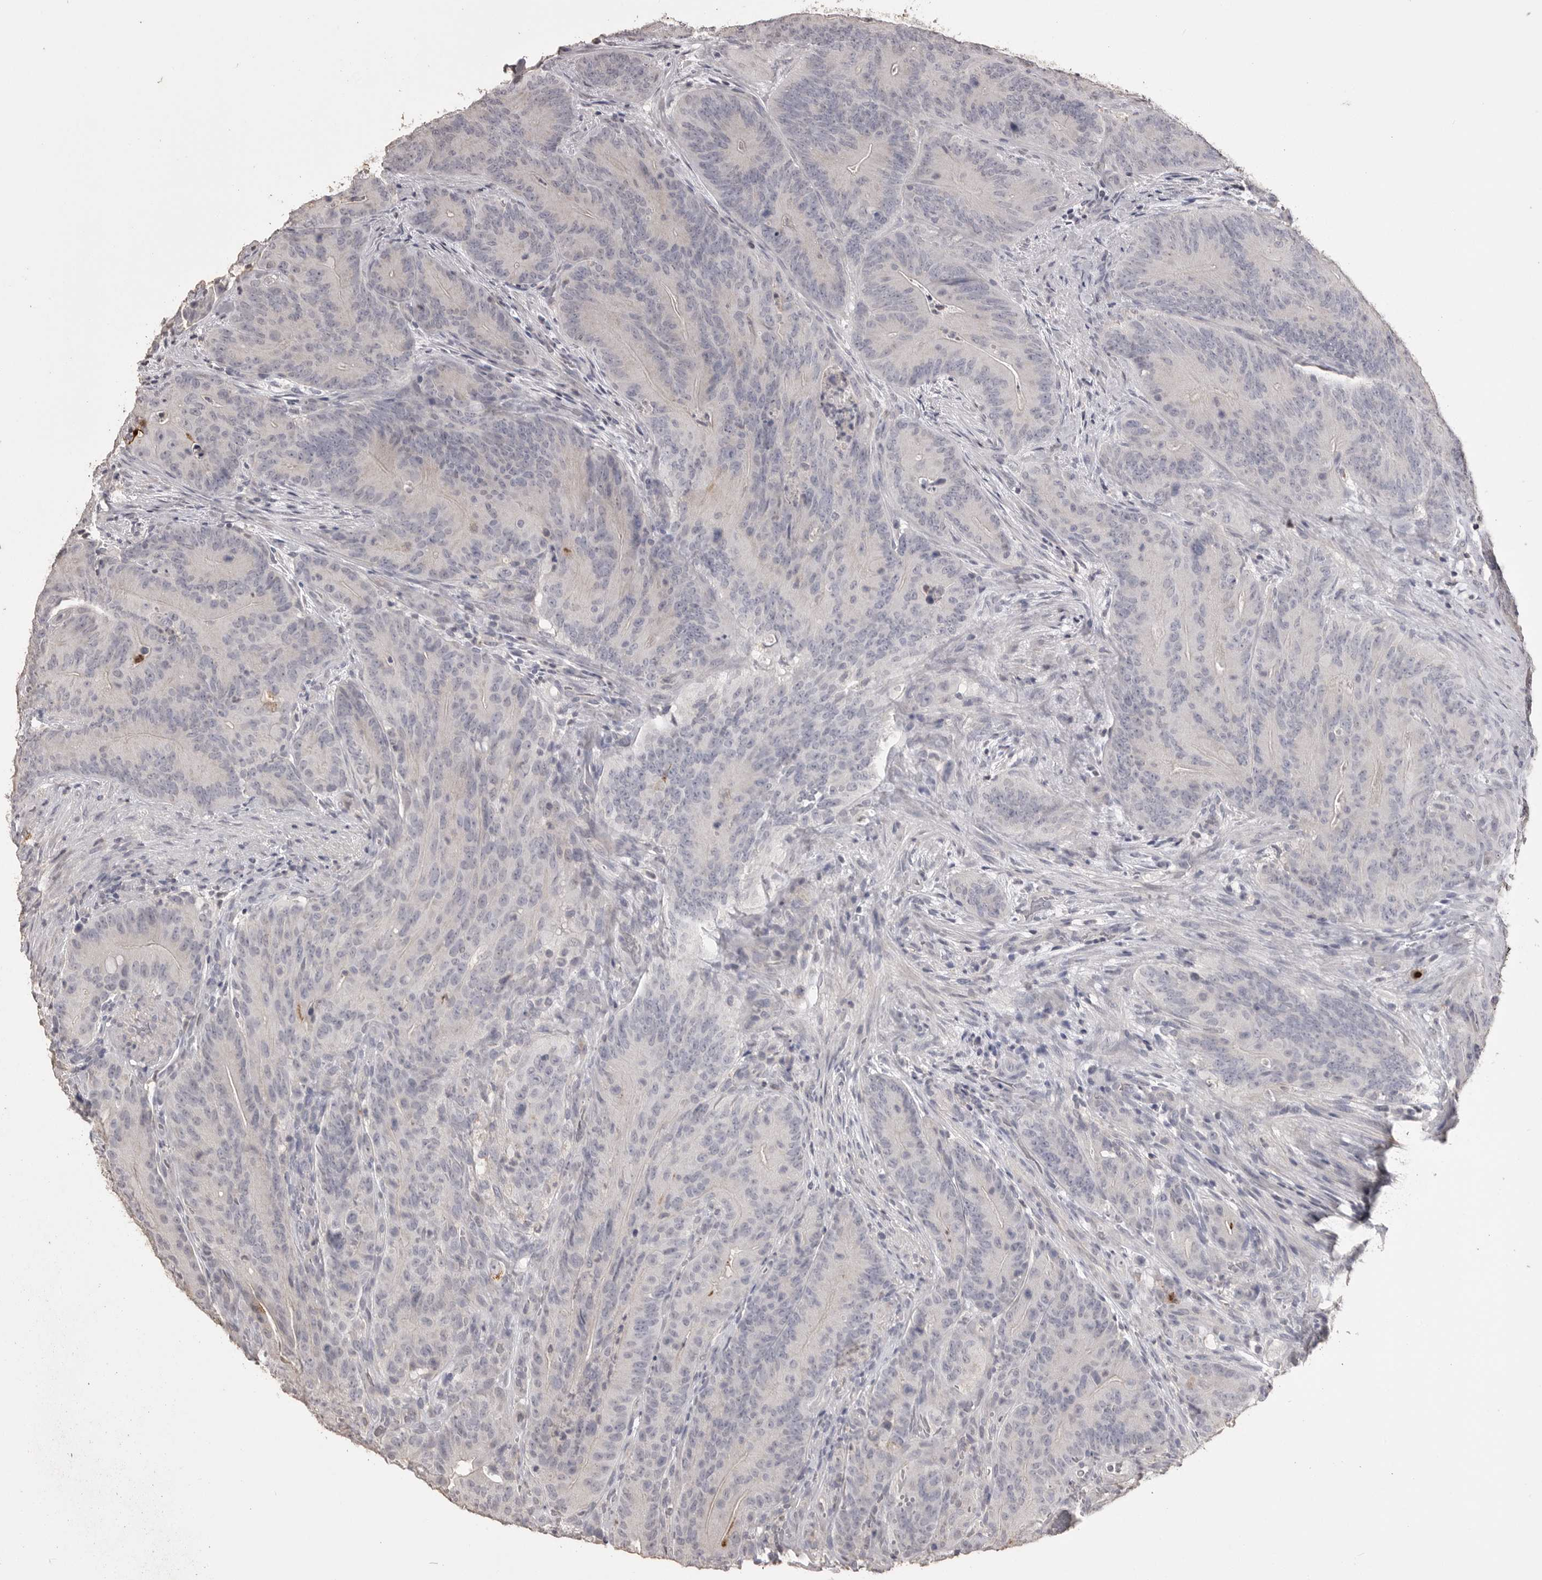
{"staining": {"intensity": "negative", "quantity": "none", "location": "none"}, "tissue": "colorectal cancer", "cell_type": "Tumor cells", "image_type": "cancer", "snomed": [{"axis": "morphology", "description": "Normal tissue, NOS"}, {"axis": "topography", "description": "Colon"}], "caption": "Immunohistochemistry photomicrograph of human colorectal cancer stained for a protein (brown), which reveals no expression in tumor cells.", "gene": "MMP7", "patient": {"sex": "female", "age": 82}}